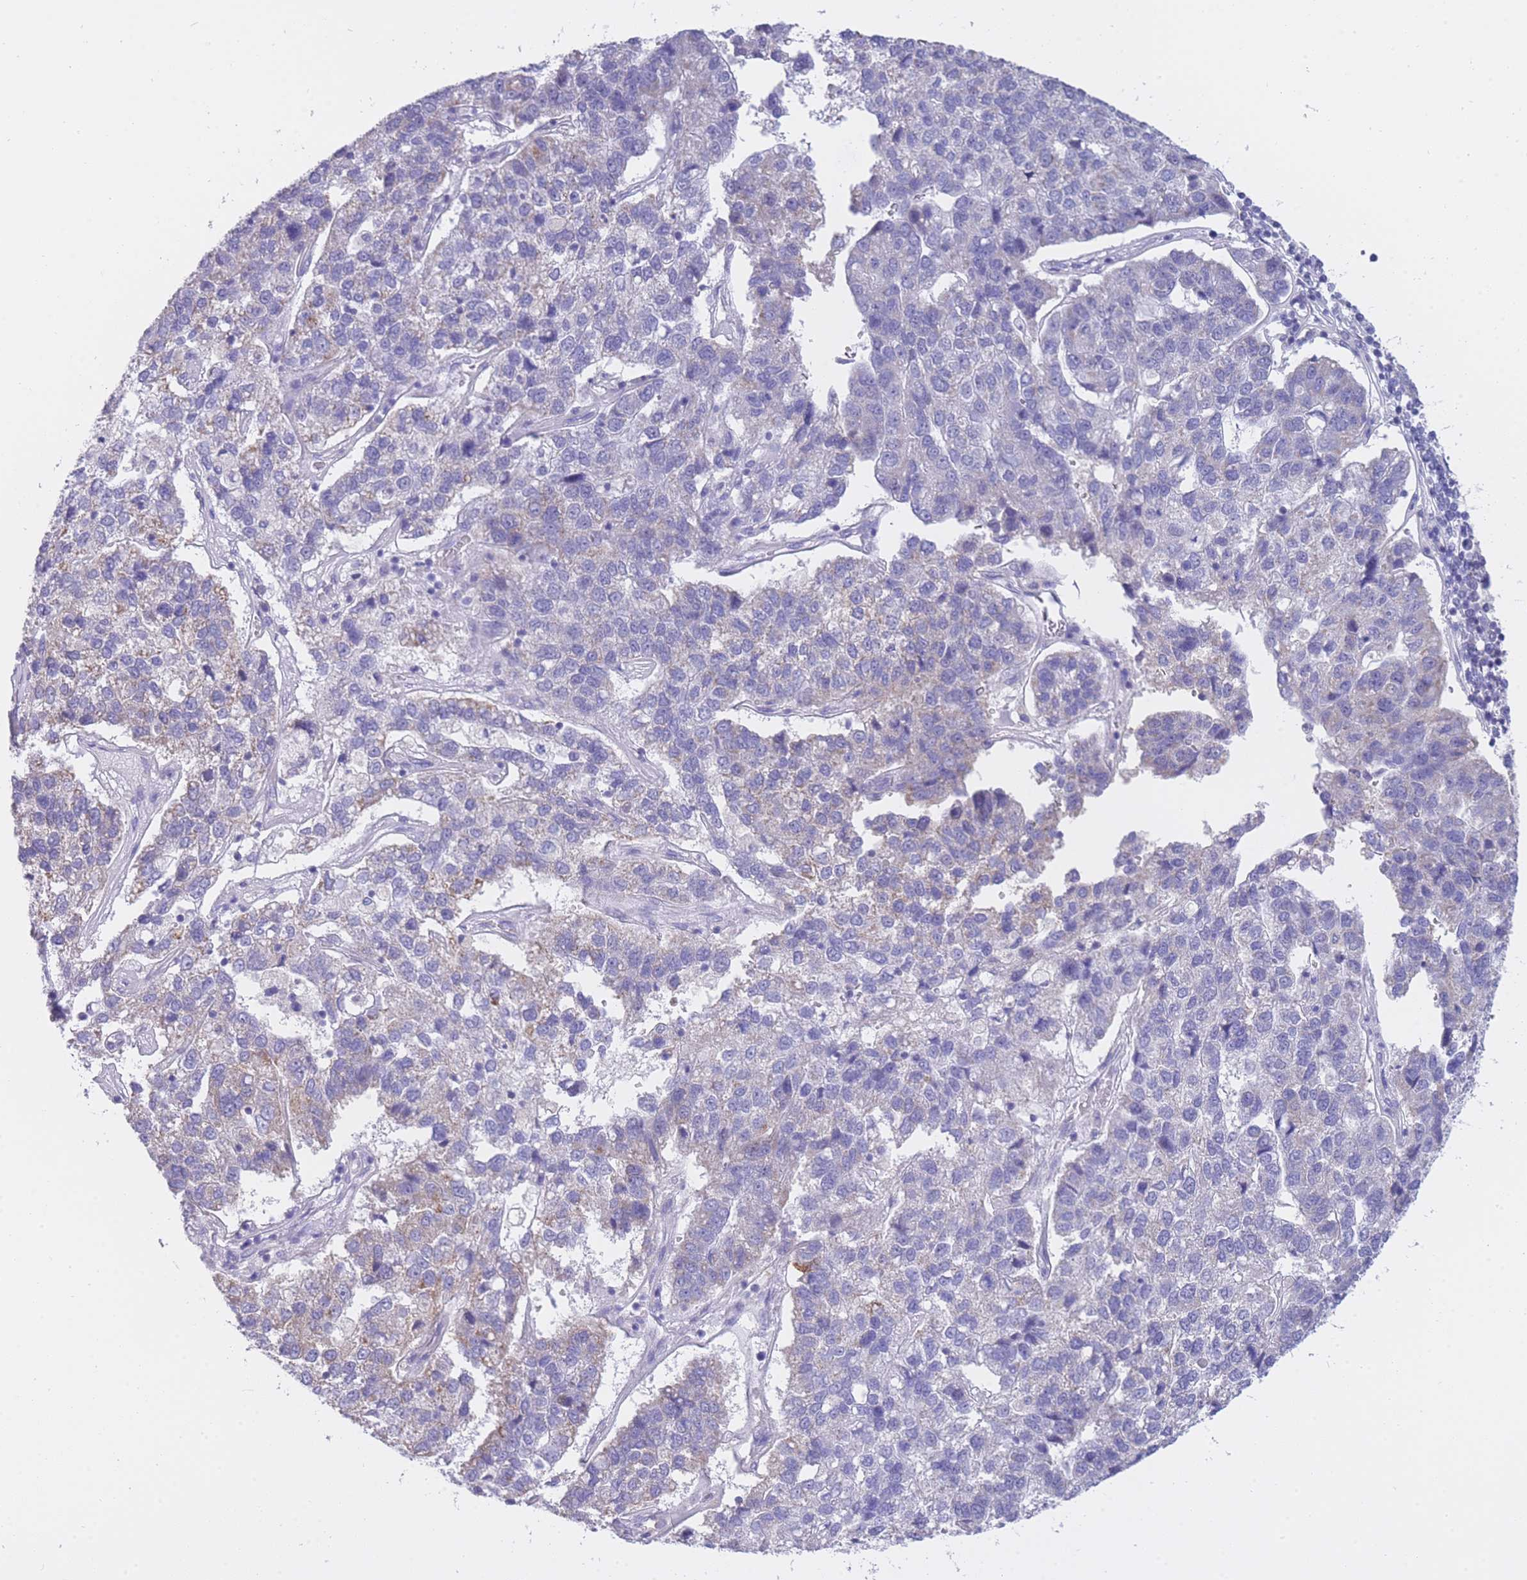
{"staining": {"intensity": "negative", "quantity": "none", "location": "none"}, "tissue": "pancreatic cancer", "cell_type": "Tumor cells", "image_type": "cancer", "snomed": [{"axis": "morphology", "description": "Adenocarcinoma, NOS"}, {"axis": "topography", "description": "Pancreas"}], "caption": "This is an immunohistochemistry (IHC) photomicrograph of human adenocarcinoma (pancreatic). There is no staining in tumor cells.", "gene": "FRAT2", "patient": {"sex": "female", "age": 61}}